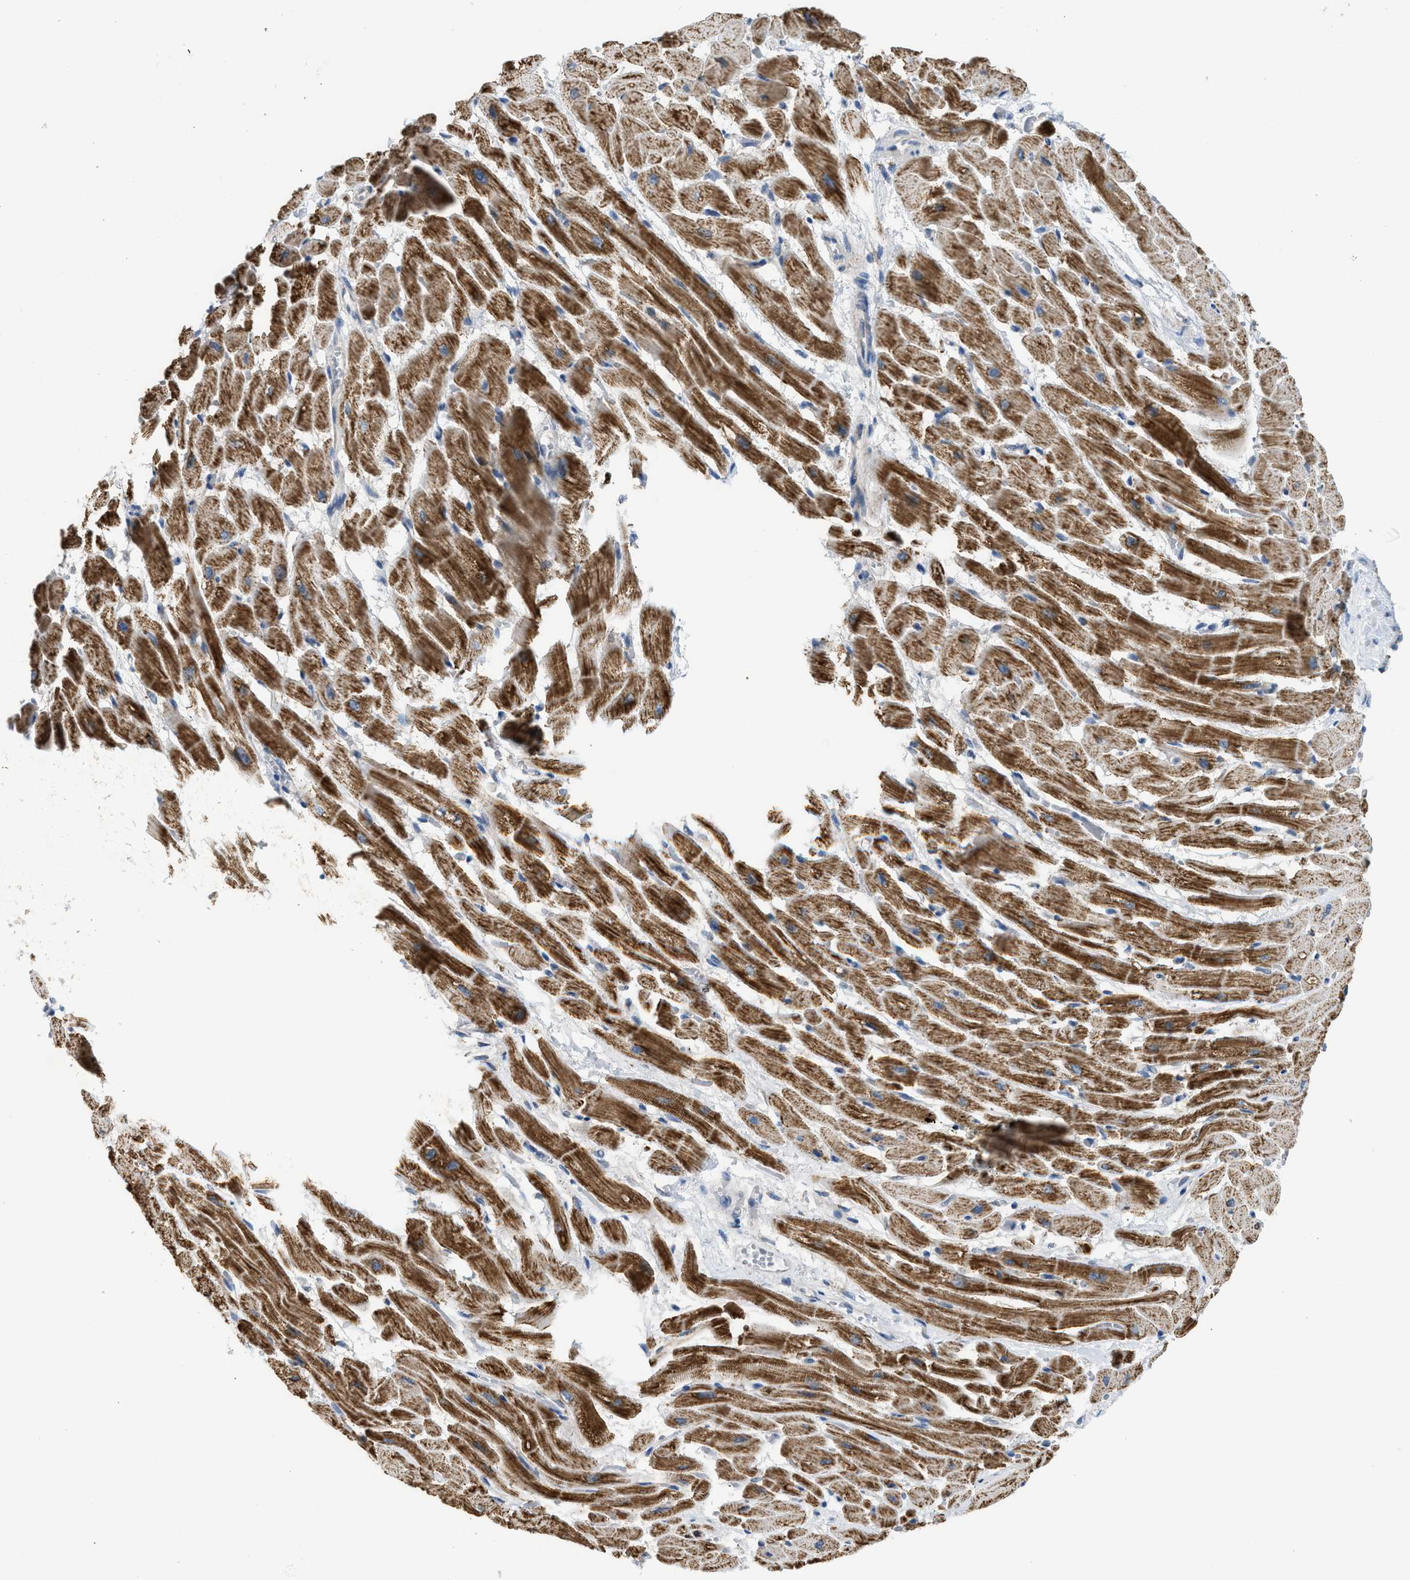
{"staining": {"intensity": "strong", "quantity": ">75%", "location": "cytoplasmic/membranous"}, "tissue": "heart muscle", "cell_type": "Cardiomyocytes", "image_type": "normal", "snomed": [{"axis": "morphology", "description": "Normal tissue, NOS"}, {"axis": "topography", "description": "Heart"}], "caption": "About >75% of cardiomyocytes in normal heart muscle demonstrate strong cytoplasmic/membranous protein staining as visualized by brown immunohistochemical staining.", "gene": "GOT2", "patient": {"sex": "male", "age": 45}}